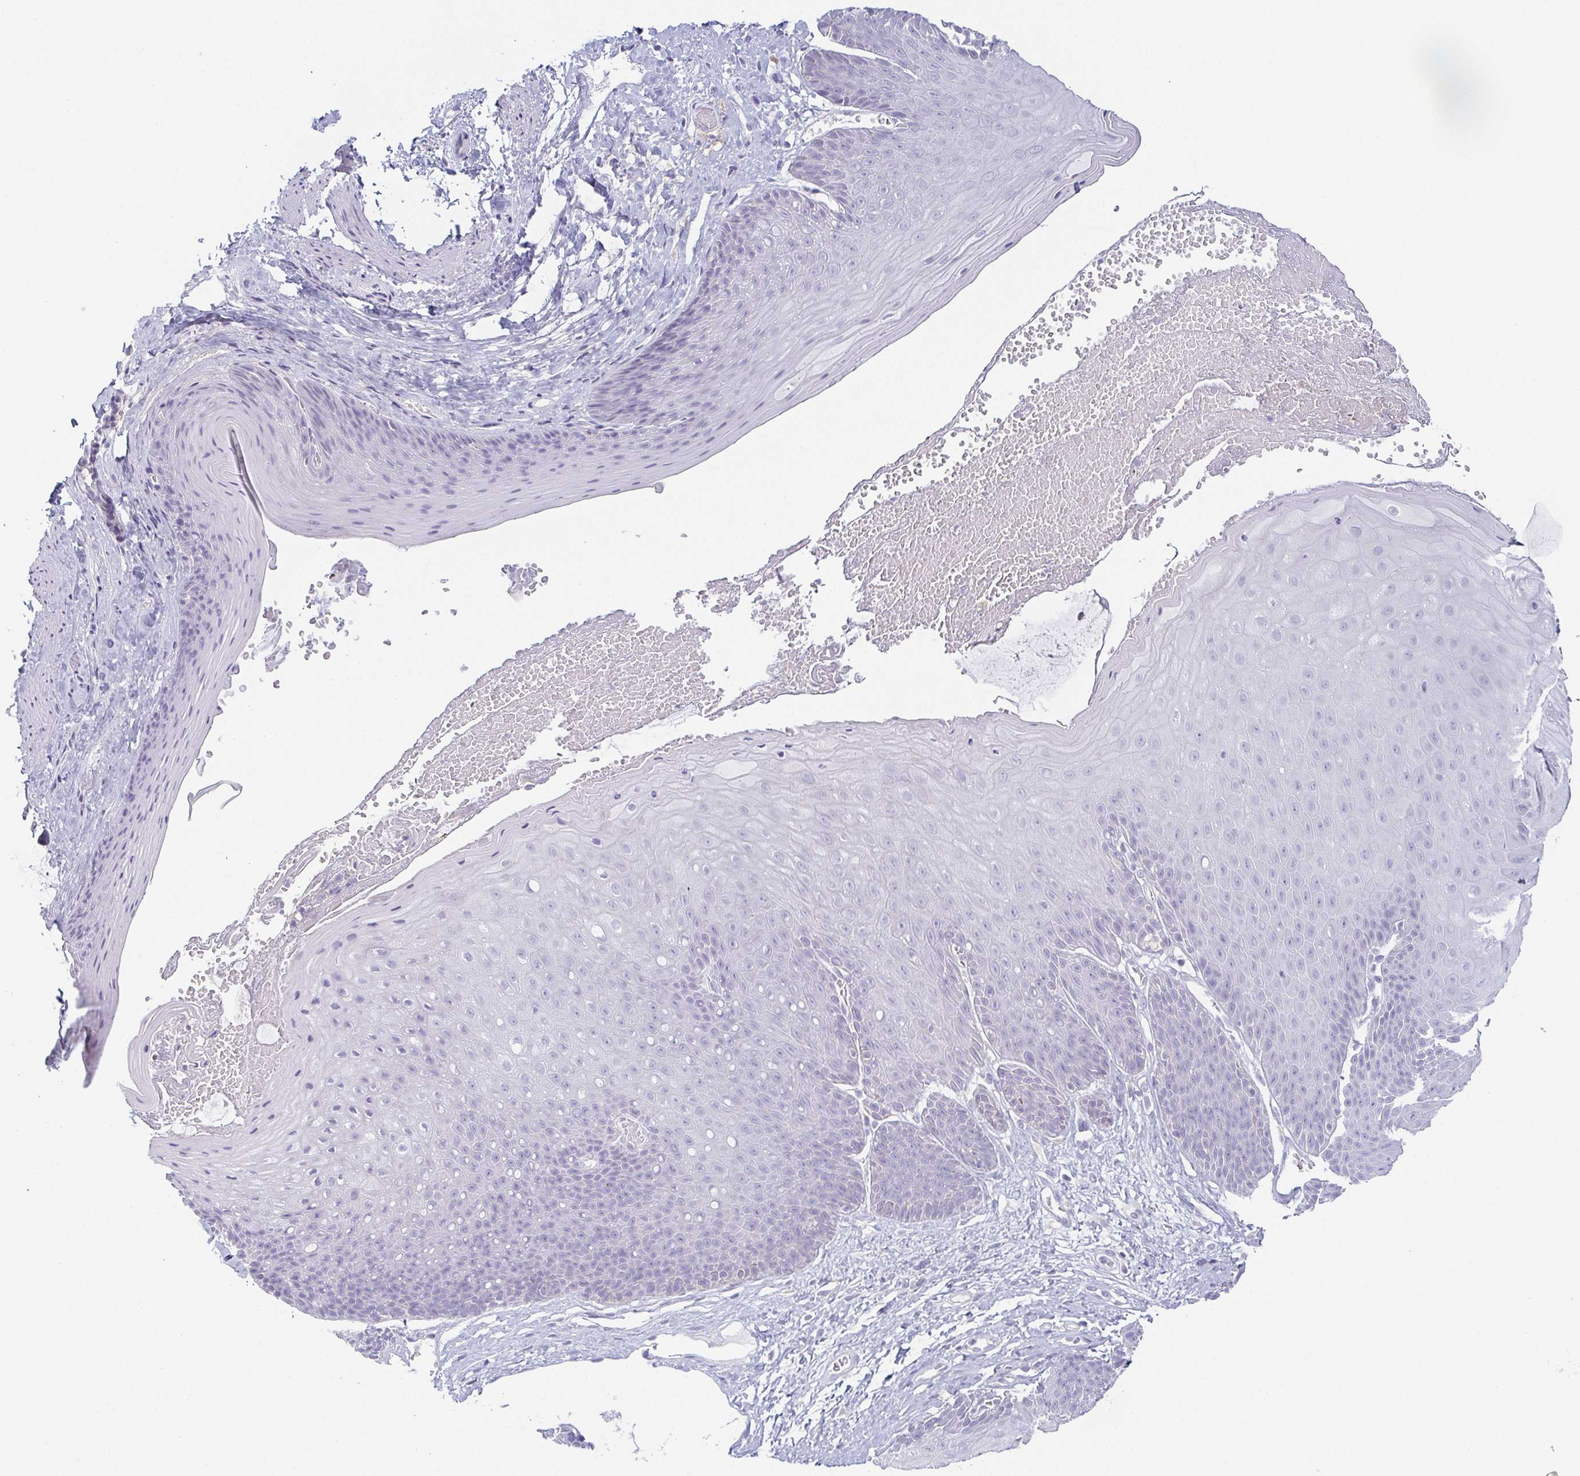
{"staining": {"intensity": "negative", "quantity": "none", "location": "none"}, "tissue": "skin", "cell_type": "Epidermal cells", "image_type": "normal", "snomed": [{"axis": "morphology", "description": "Normal tissue, NOS"}, {"axis": "topography", "description": "Anal"}], "caption": "Immunohistochemistry (IHC) of normal human skin demonstrates no expression in epidermal cells. (DAB (3,3'-diaminobenzidine) immunohistochemistry visualized using brightfield microscopy, high magnification).", "gene": "PRR27", "patient": {"sex": "male", "age": 53}}